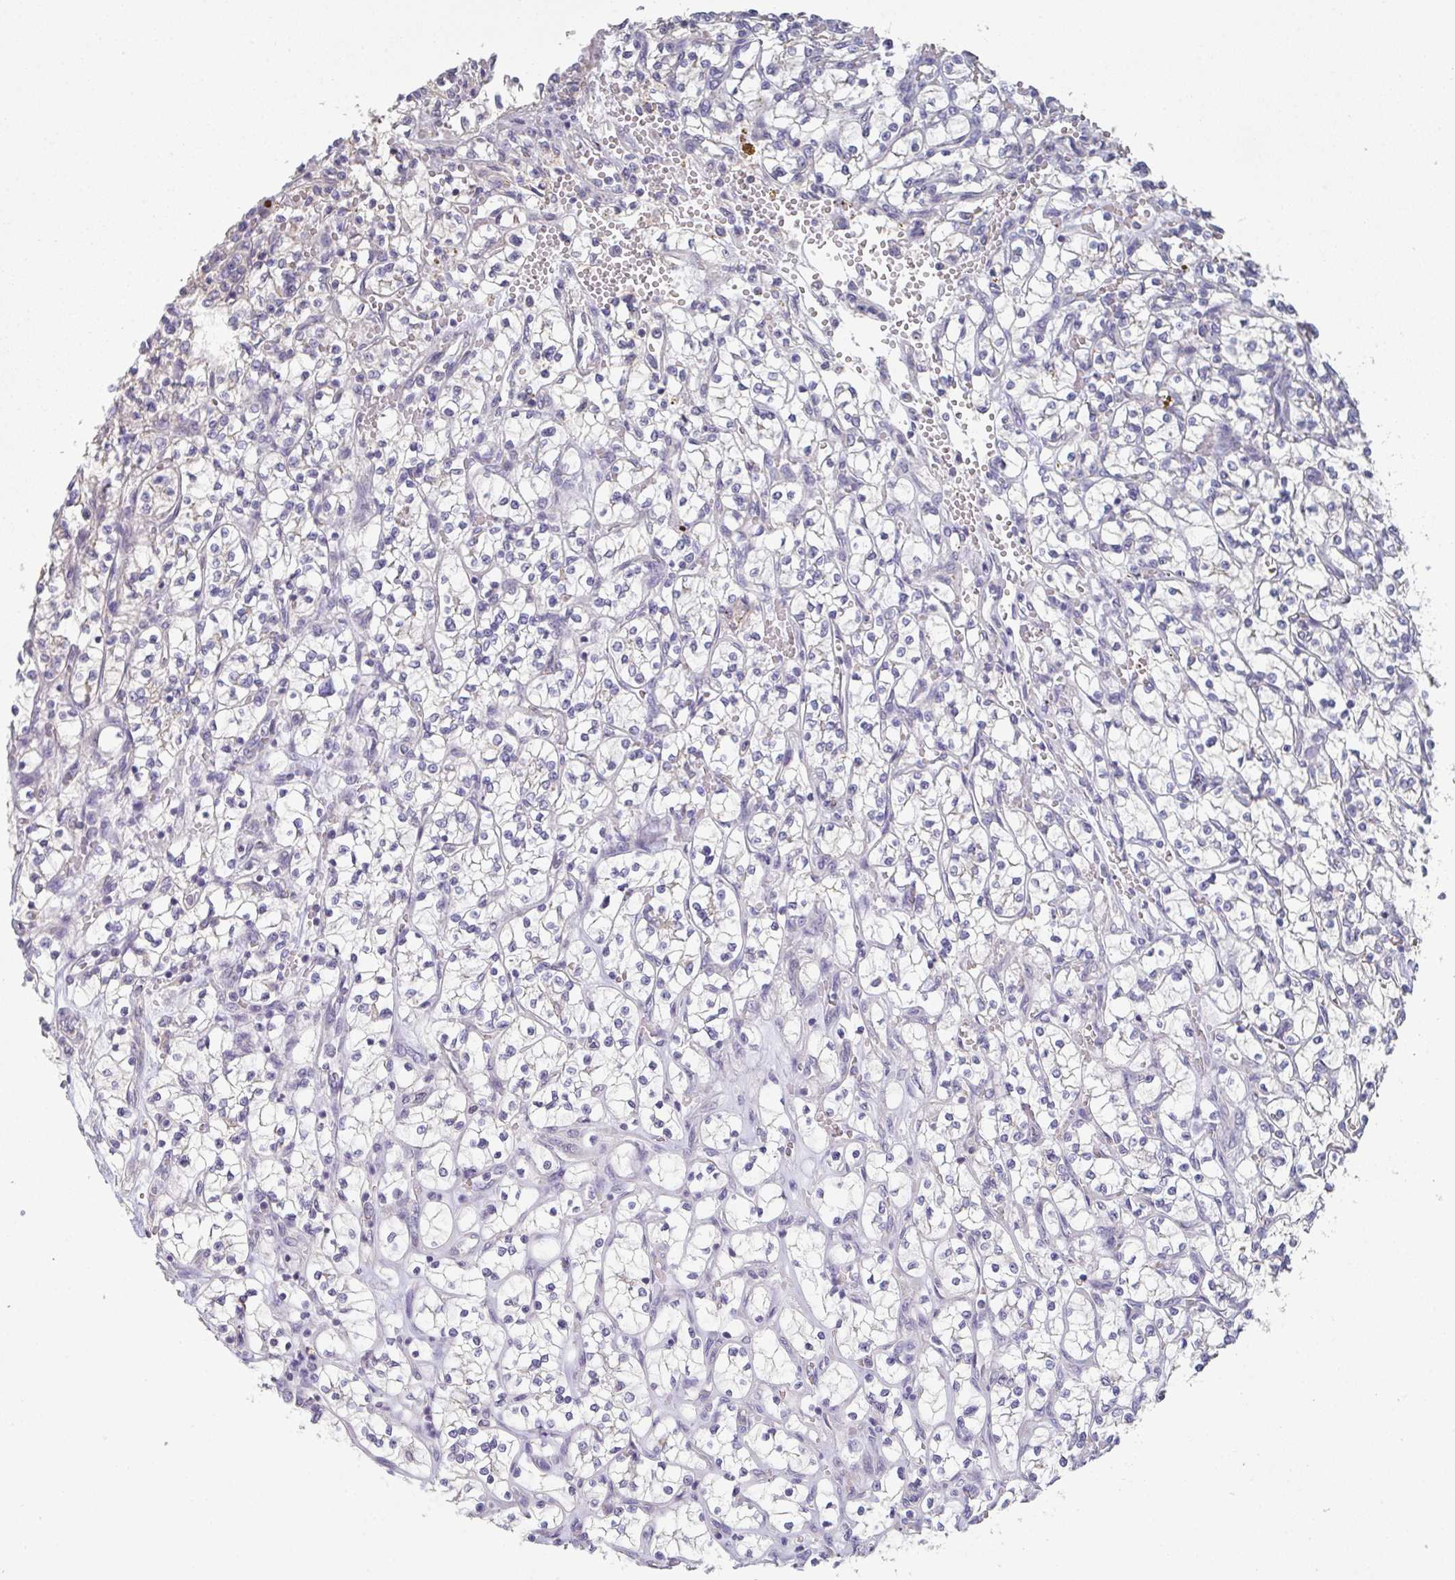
{"staining": {"intensity": "negative", "quantity": "none", "location": "none"}, "tissue": "renal cancer", "cell_type": "Tumor cells", "image_type": "cancer", "snomed": [{"axis": "morphology", "description": "Adenocarcinoma, NOS"}, {"axis": "topography", "description": "Kidney"}], "caption": "Histopathology image shows no significant protein staining in tumor cells of renal cancer.", "gene": "CHMP5", "patient": {"sex": "female", "age": 64}}